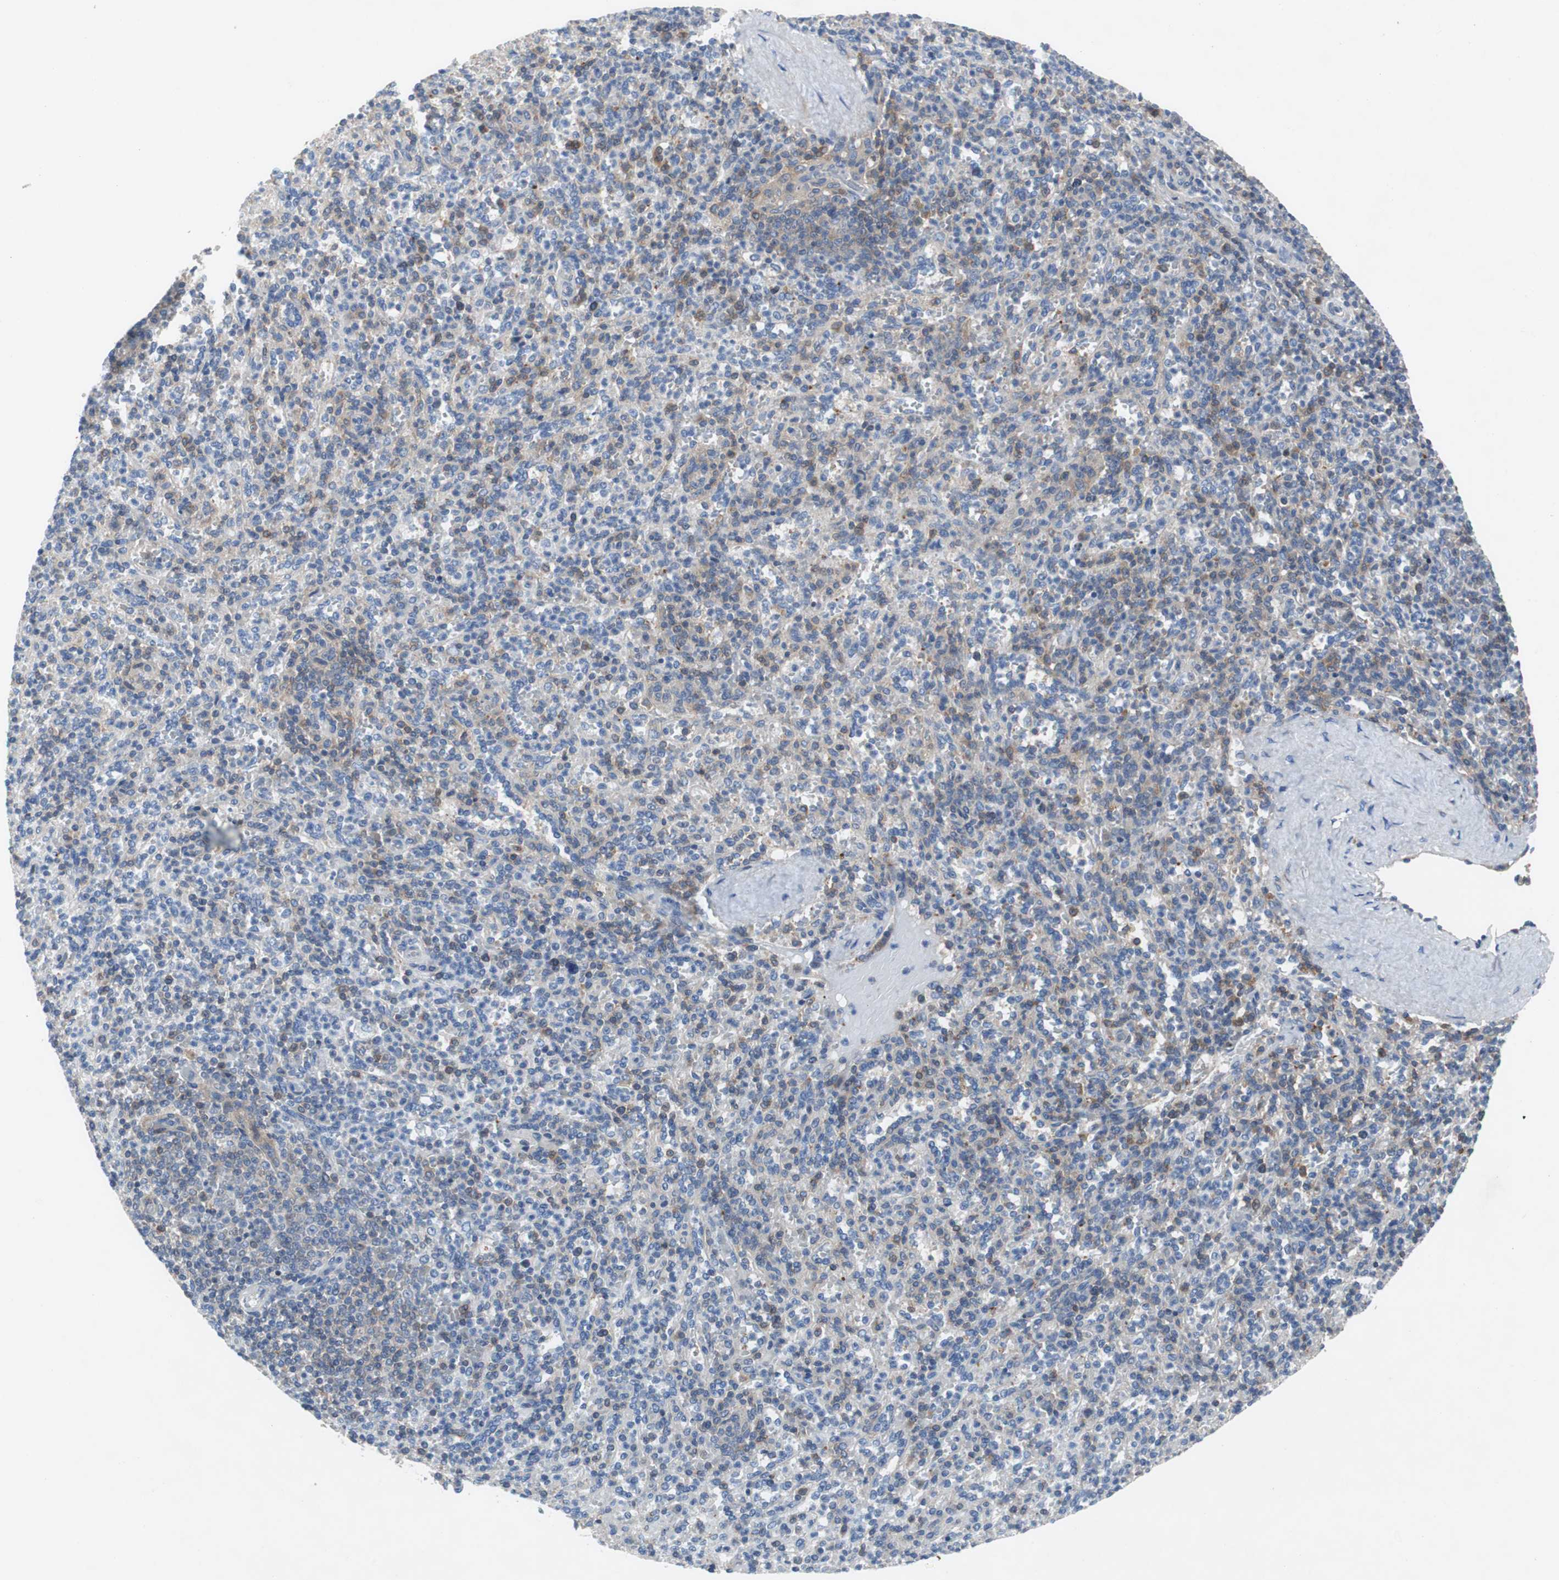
{"staining": {"intensity": "weak", "quantity": "<25%", "location": "cytoplasmic/membranous"}, "tissue": "spleen", "cell_type": "Cells in red pulp", "image_type": "normal", "snomed": [{"axis": "morphology", "description": "Normal tissue, NOS"}, {"axis": "topography", "description": "Spleen"}], "caption": "Immunohistochemistry histopathology image of benign spleen stained for a protein (brown), which displays no staining in cells in red pulp. (DAB (3,3'-diaminobenzidine) IHC visualized using brightfield microscopy, high magnification).", "gene": "GYS1", "patient": {"sex": "male", "age": 36}}